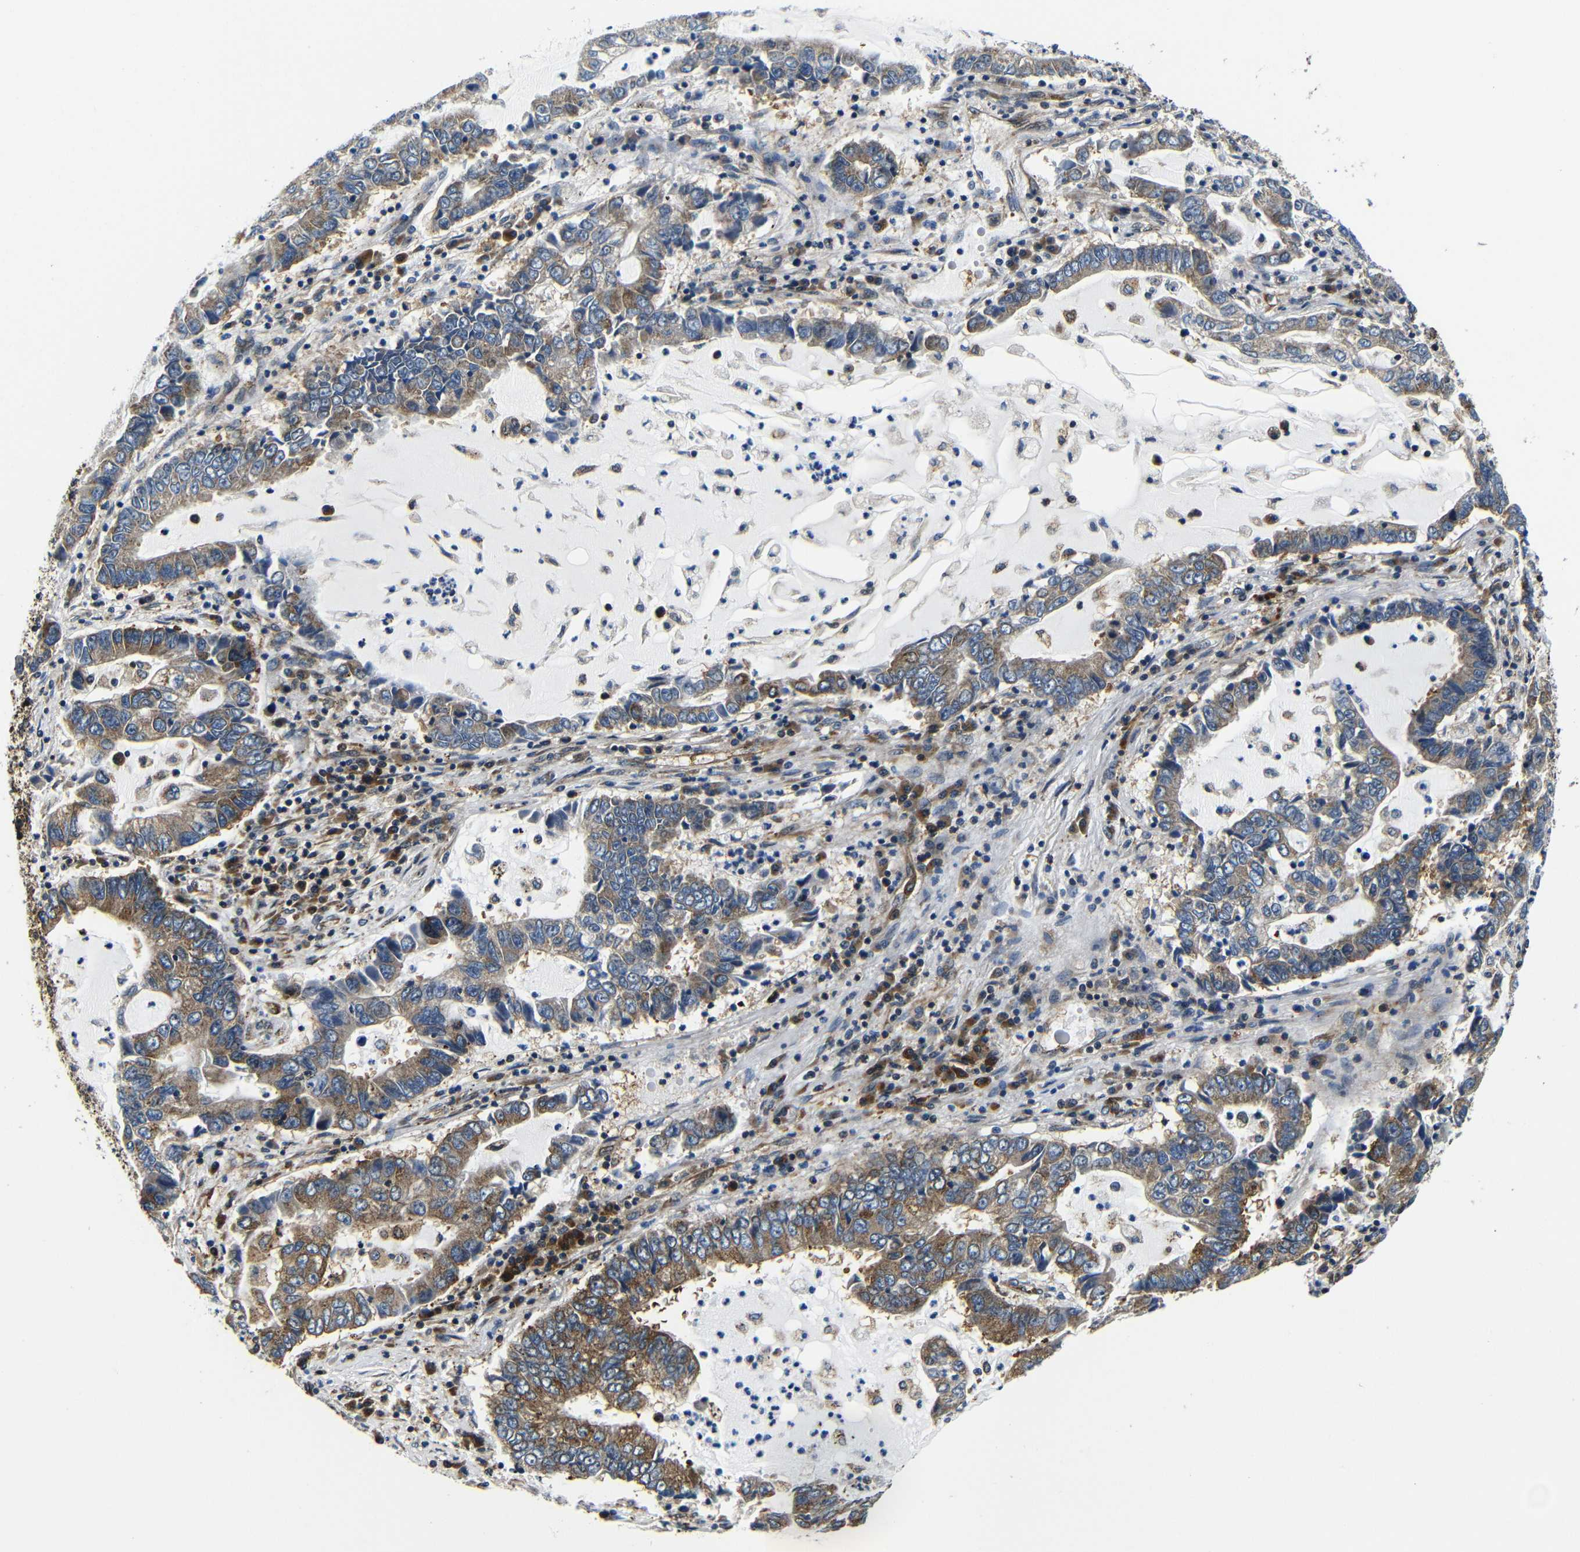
{"staining": {"intensity": "moderate", "quantity": ">75%", "location": "cytoplasmic/membranous"}, "tissue": "lung cancer", "cell_type": "Tumor cells", "image_type": "cancer", "snomed": [{"axis": "morphology", "description": "Adenocarcinoma, NOS"}, {"axis": "topography", "description": "Lung"}], "caption": "Tumor cells exhibit medium levels of moderate cytoplasmic/membranous positivity in approximately >75% of cells in human lung cancer (adenocarcinoma). The staining was performed using DAB to visualize the protein expression in brown, while the nuclei were stained in blue with hematoxylin (Magnification: 20x).", "gene": "ABCE1", "patient": {"sex": "female", "age": 51}}